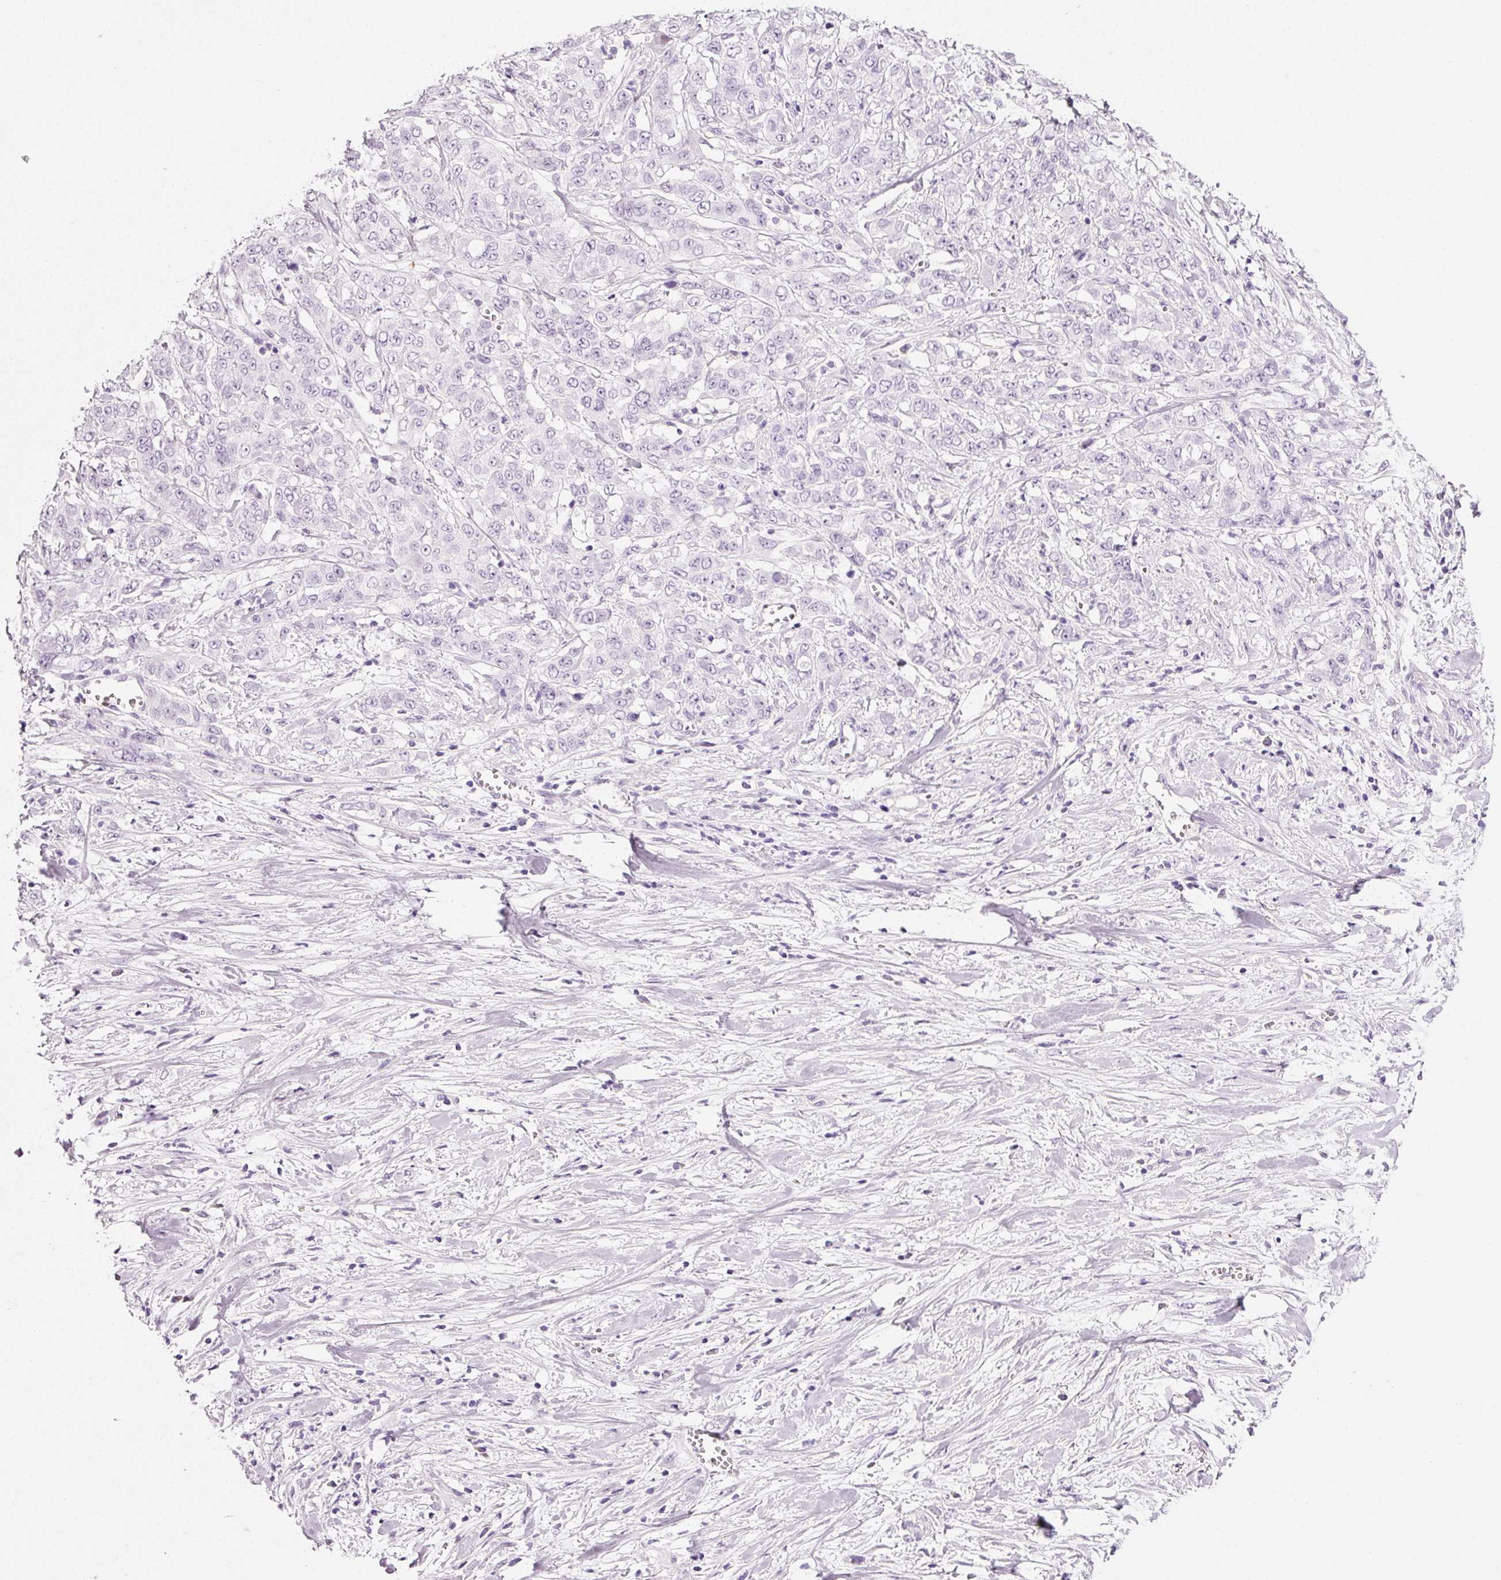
{"staining": {"intensity": "negative", "quantity": "none", "location": "none"}, "tissue": "stomach cancer", "cell_type": "Tumor cells", "image_type": "cancer", "snomed": [{"axis": "morphology", "description": "Adenocarcinoma, NOS"}, {"axis": "topography", "description": "Stomach, upper"}], "caption": "There is no significant positivity in tumor cells of stomach cancer.", "gene": "ANKRD20A1", "patient": {"sex": "male", "age": 62}}